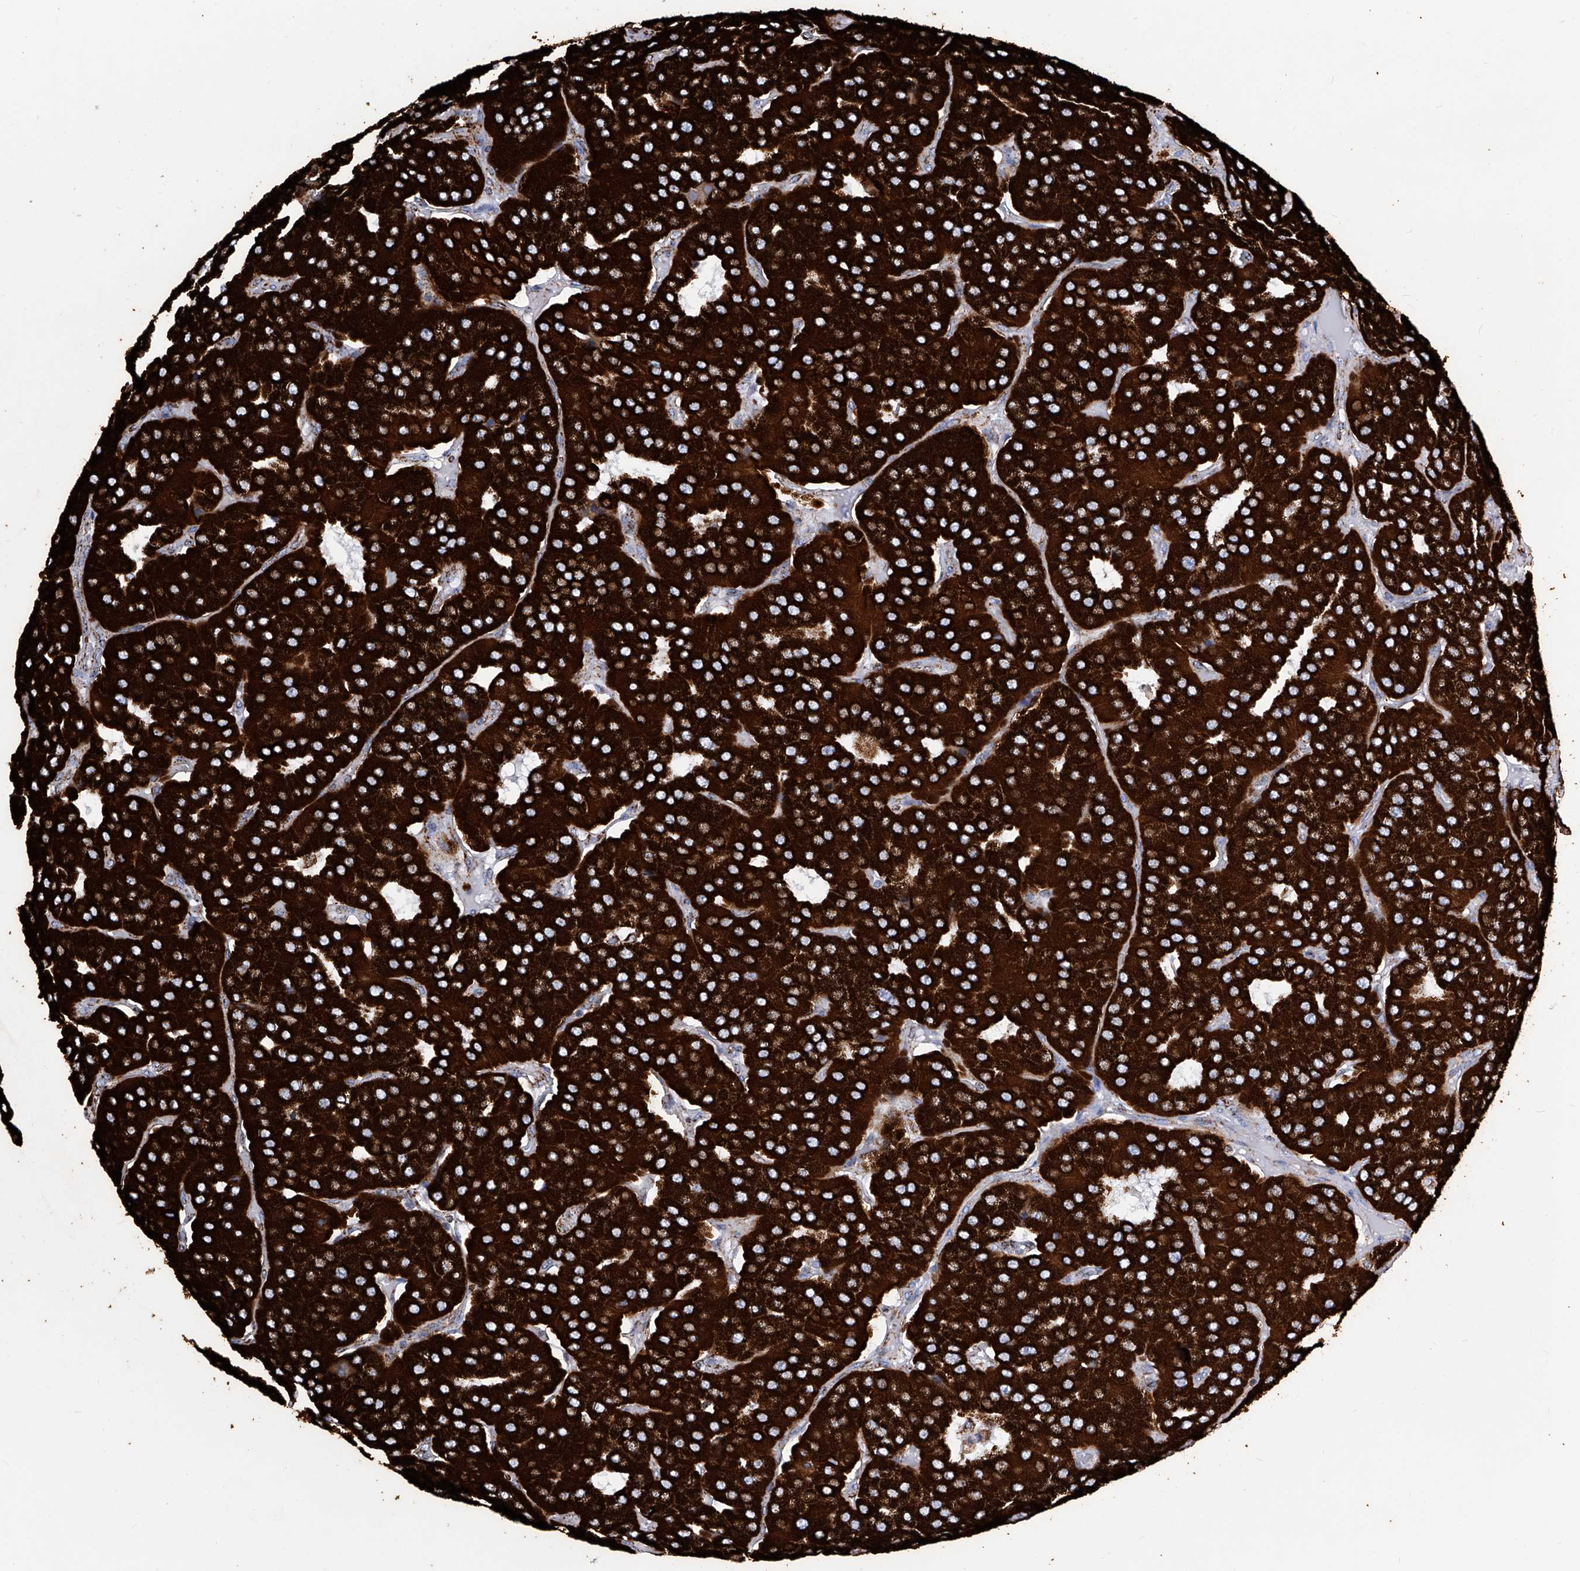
{"staining": {"intensity": "strong", "quantity": ">75%", "location": "cytoplasmic/membranous"}, "tissue": "parathyroid gland", "cell_type": "Glandular cells", "image_type": "normal", "snomed": [{"axis": "morphology", "description": "Normal tissue, NOS"}, {"axis": "morphology", "description": "Adenoma, NOS"}, {"axis": "topography", "description": "Parathyroid gland"}], "caption": "Strong cytoplasmic/membranous staining is identified in approximately >75% of glandular cells in normal parathyroid gland.", "gene": "ATP5PF", "patient": {"sex": "female", "age": 86}}